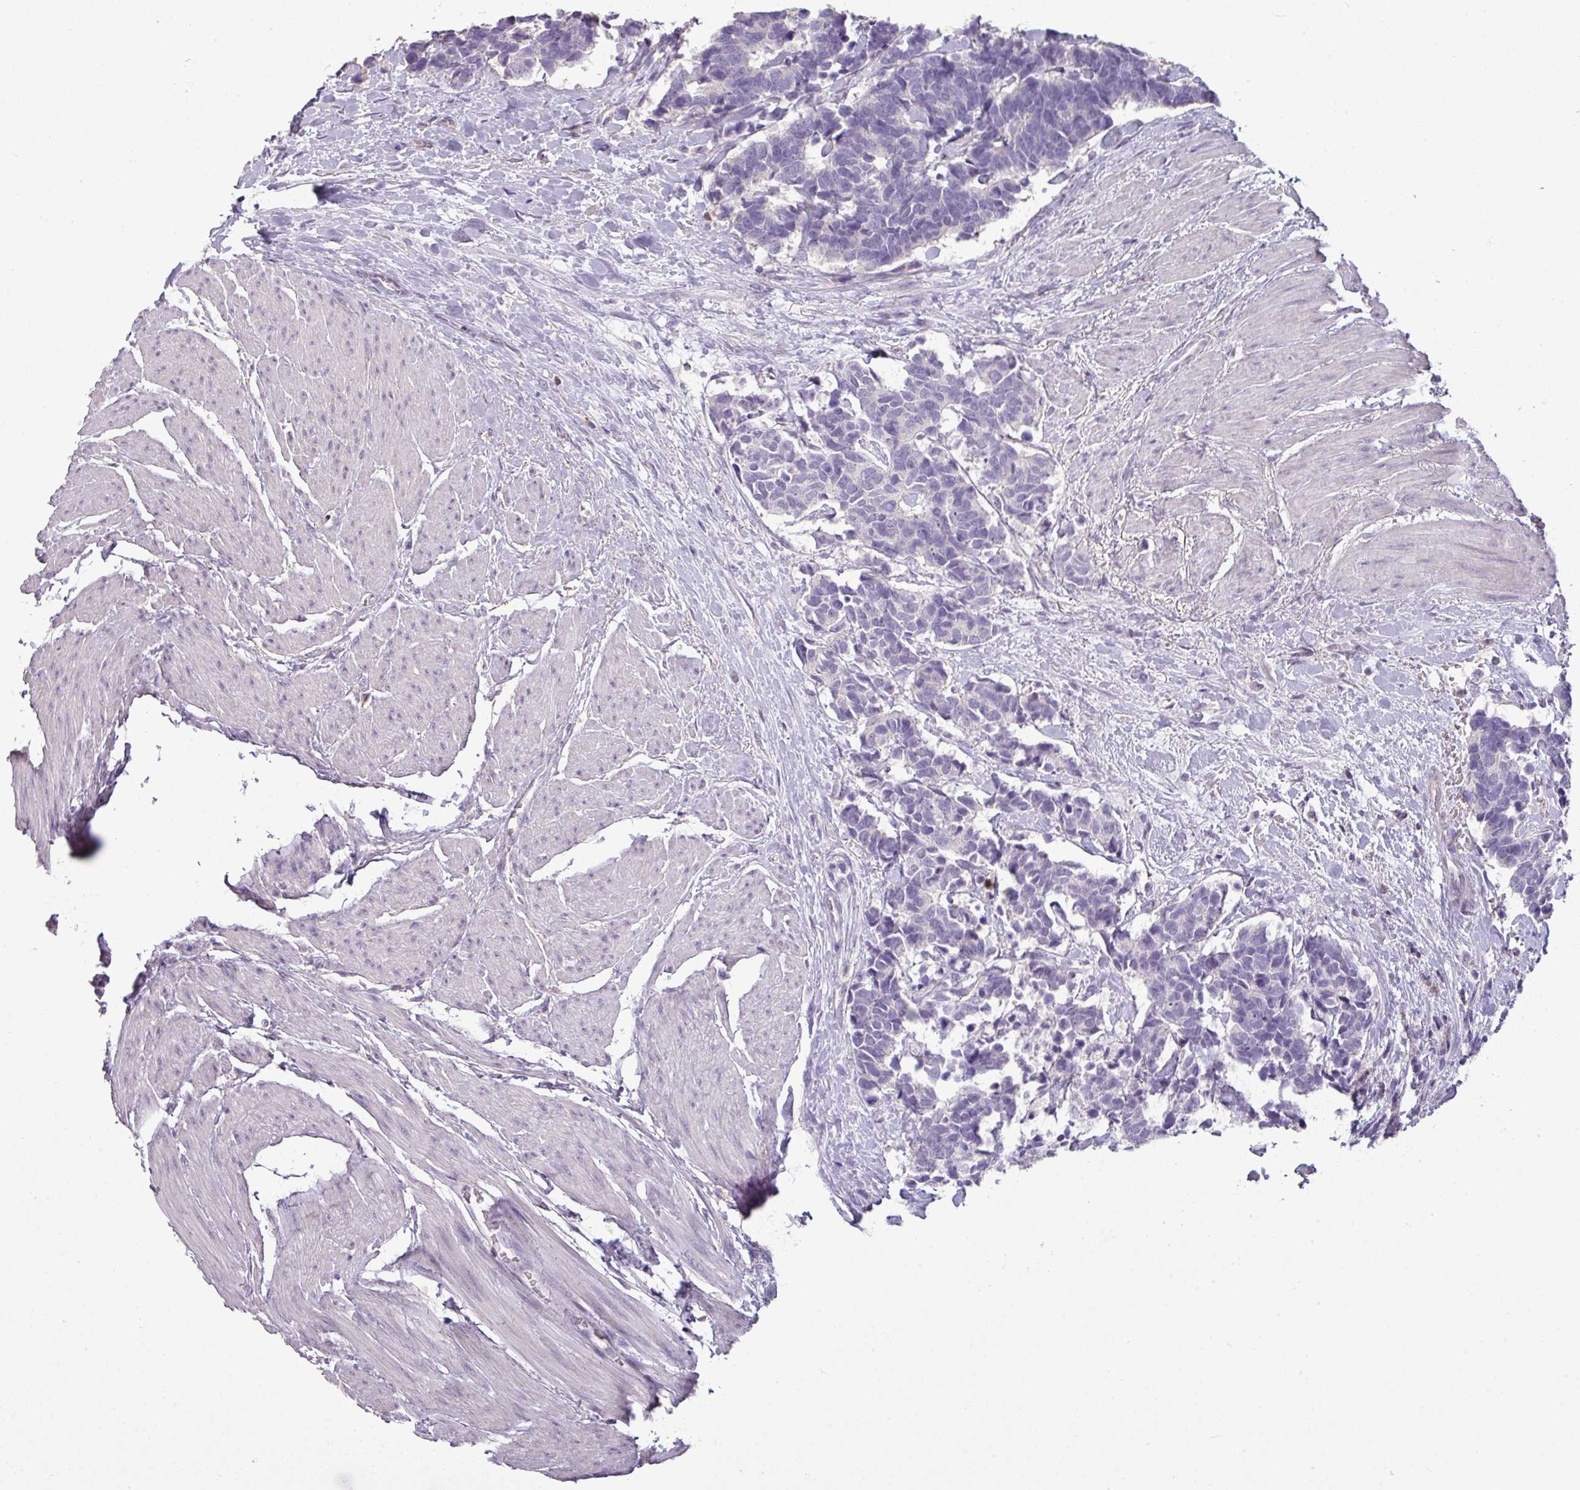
{"staining": {"intensity": "negative", "quantity": "none", "location": "none"}, "tissue": "carcinoid", "cell_type": "Tumor cells", "image_type": "cancer", "snomed": [{"axis": "morphology", "description": "Carcinoma, NOS"}, {"axis": "morphology", "description": "Carcinoid, malignant, NOS"}, {"axis": "topography", "description": "Urinary bladder"}], "caption": "Malignant carcinoid was stained to show a protein in brown. There is no significant expression in tumor cells.", "gene": "LY9", "patient": {"sex": "male", "age": 57}}